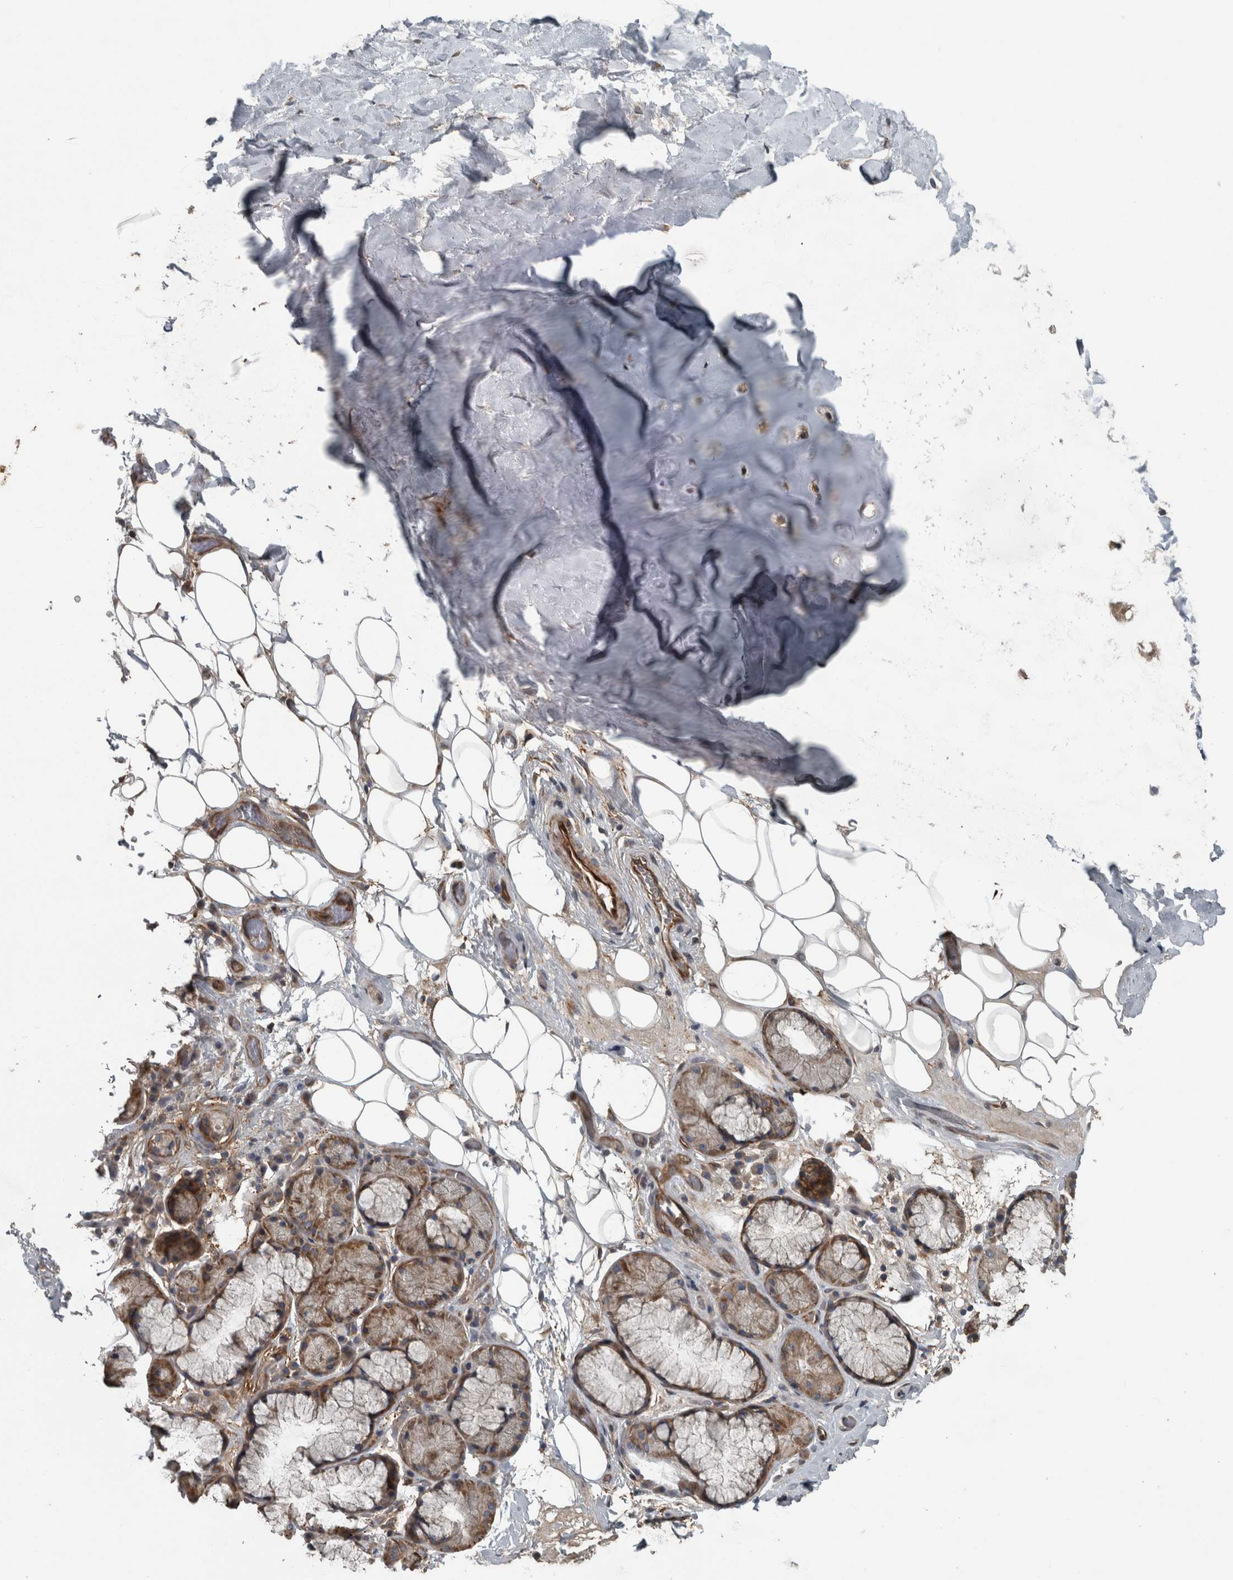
{"staining": {"intensity": "negative", "quantity": "none", "location": "none"}, "tissue": "adipose tissue", "cell_type": "Adipocytes", "image_type": "normal", "snomed": [{"axis": "morphology", "description": "Normal tissue, NOS"}, {"axis": "topography", "description": "Cartilage tissue"}], "caption": "Adipocytes are negative for brown protein staining in unremarkable adipose tissue. The staining was performed using DAB (3,3'-diaminobenzidine) to visualize the protein expression in brown, while the nuclei were stained in blue with hematoxylin (Magnification: 20x).", "gene": "EXOC8", "patient": {"sex": "female", "age": 63}}